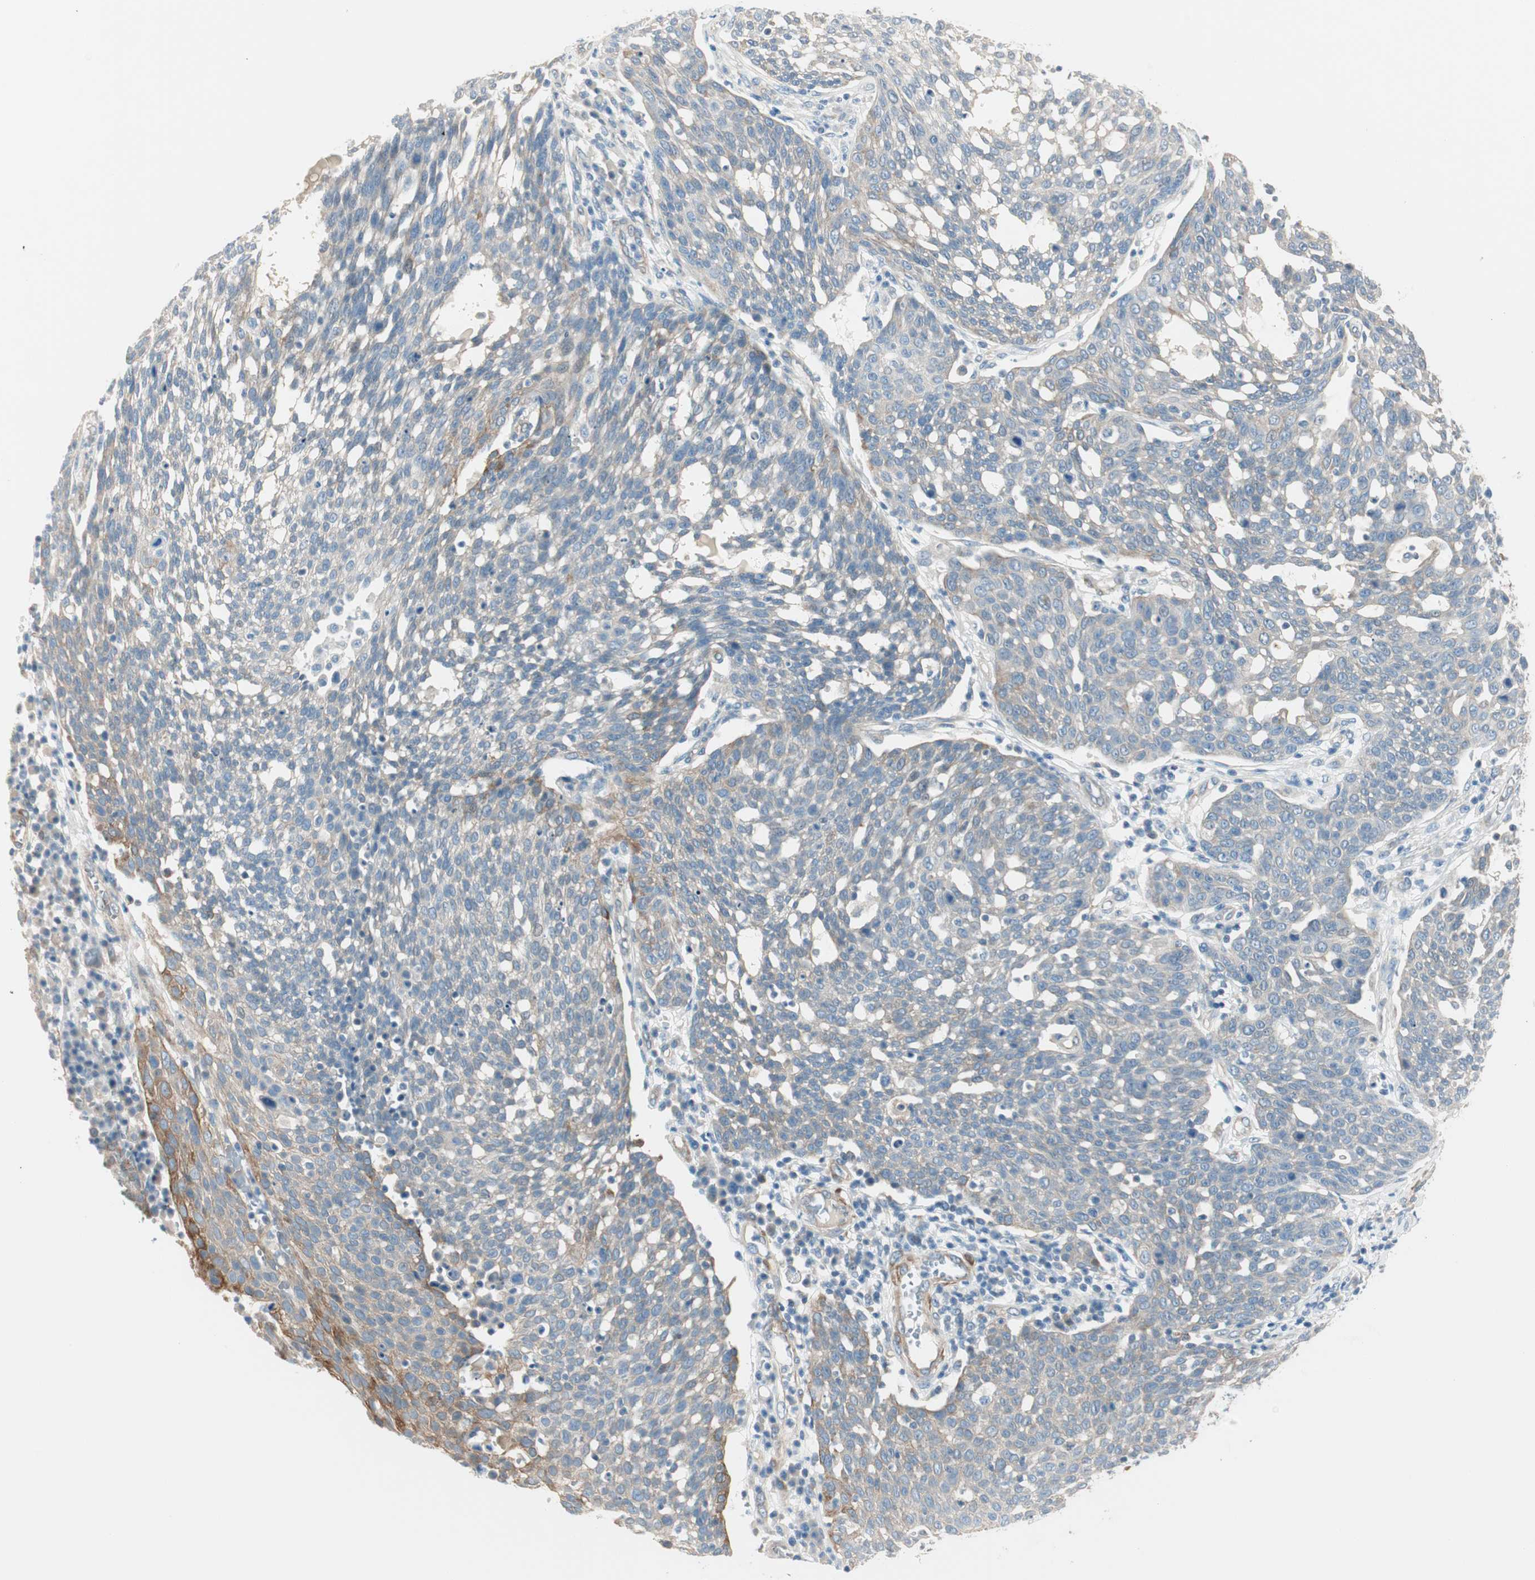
{"staining": {"intensity": "moderate", "quantity": "<25%", "location": "cytoplasmic/membranous"}, "tissue": "cervical cancer", "cell_type": "Tumor cells", "image_type": "cancer", "snomed": [{"axis": "morphology", "description": "Squamous cell carcinoma, NOS"}, {"axis": "topography", "description": "Cervix"}], "caption": "This is an image of immunohistochemistry staining of cervical squamous cell carcinoma, which shows moderate staining in the cytoplasmic/membranous of tumor cells.", "gene": "CDK3", "patient": {"sex": "female", "age": 34}}